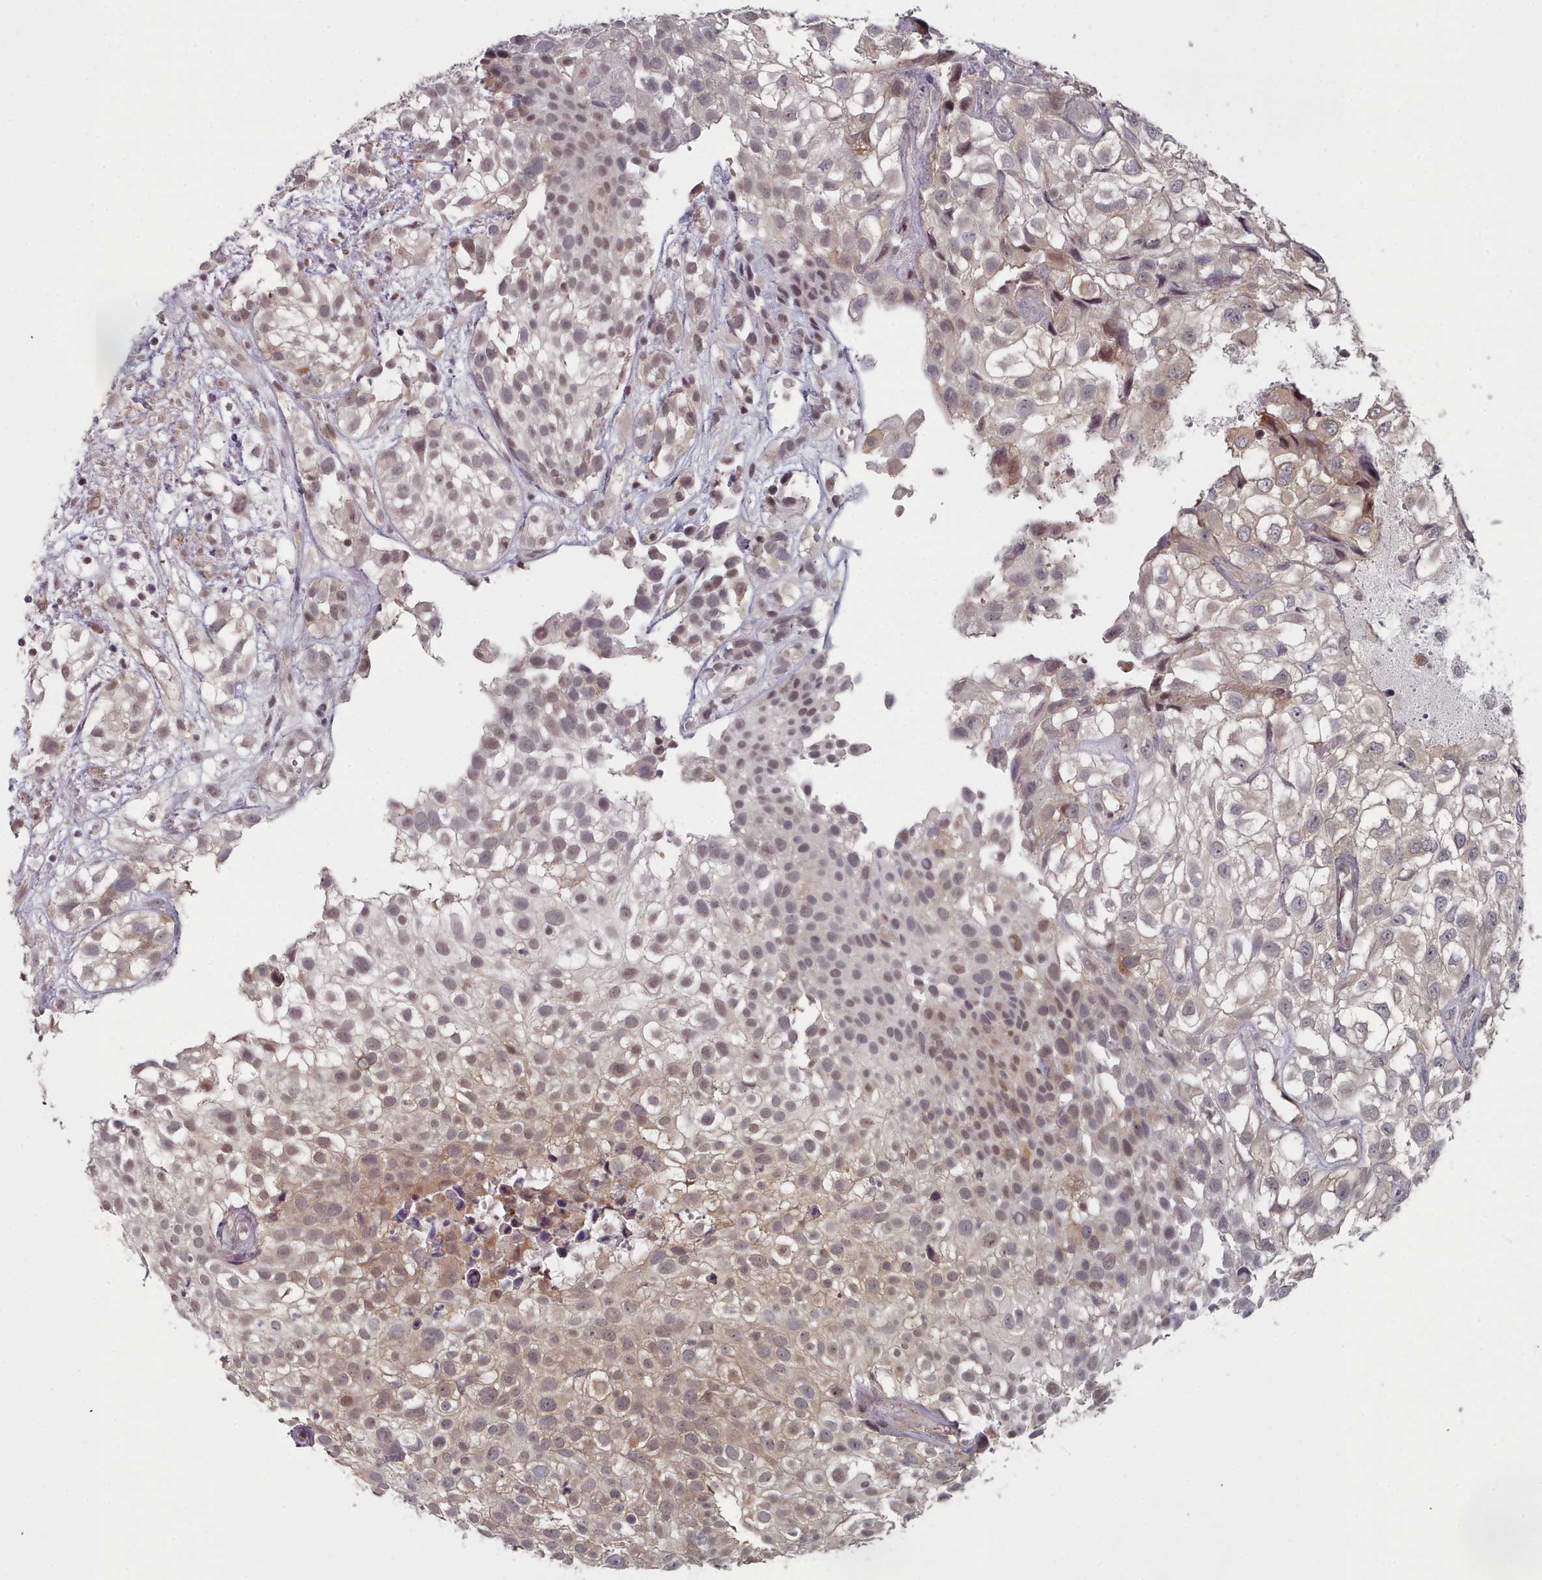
{"staining": {"intensity": "weak", "quantity": "25%-75%", "location": "cytoplasmic/membranous,nuclear"}, "tissue": "urothelial cancer", "cell_type": "Tumor cells", "image_type": "cancer", "snomed": [{"axis": "morphology", "description": "Urothelial carcinoma, High grade"}, {"axis": "topography", "description": "Urinary bladder"}], "caption": "Brown immunohistochemical staining in urothelial cancer displays weak cytoplasmic/membranous and nuclear staining in approximately 25%-75% of tumor cells.", "gene": "HYAL3", "patient": {"sex": "male", "age": 56}}